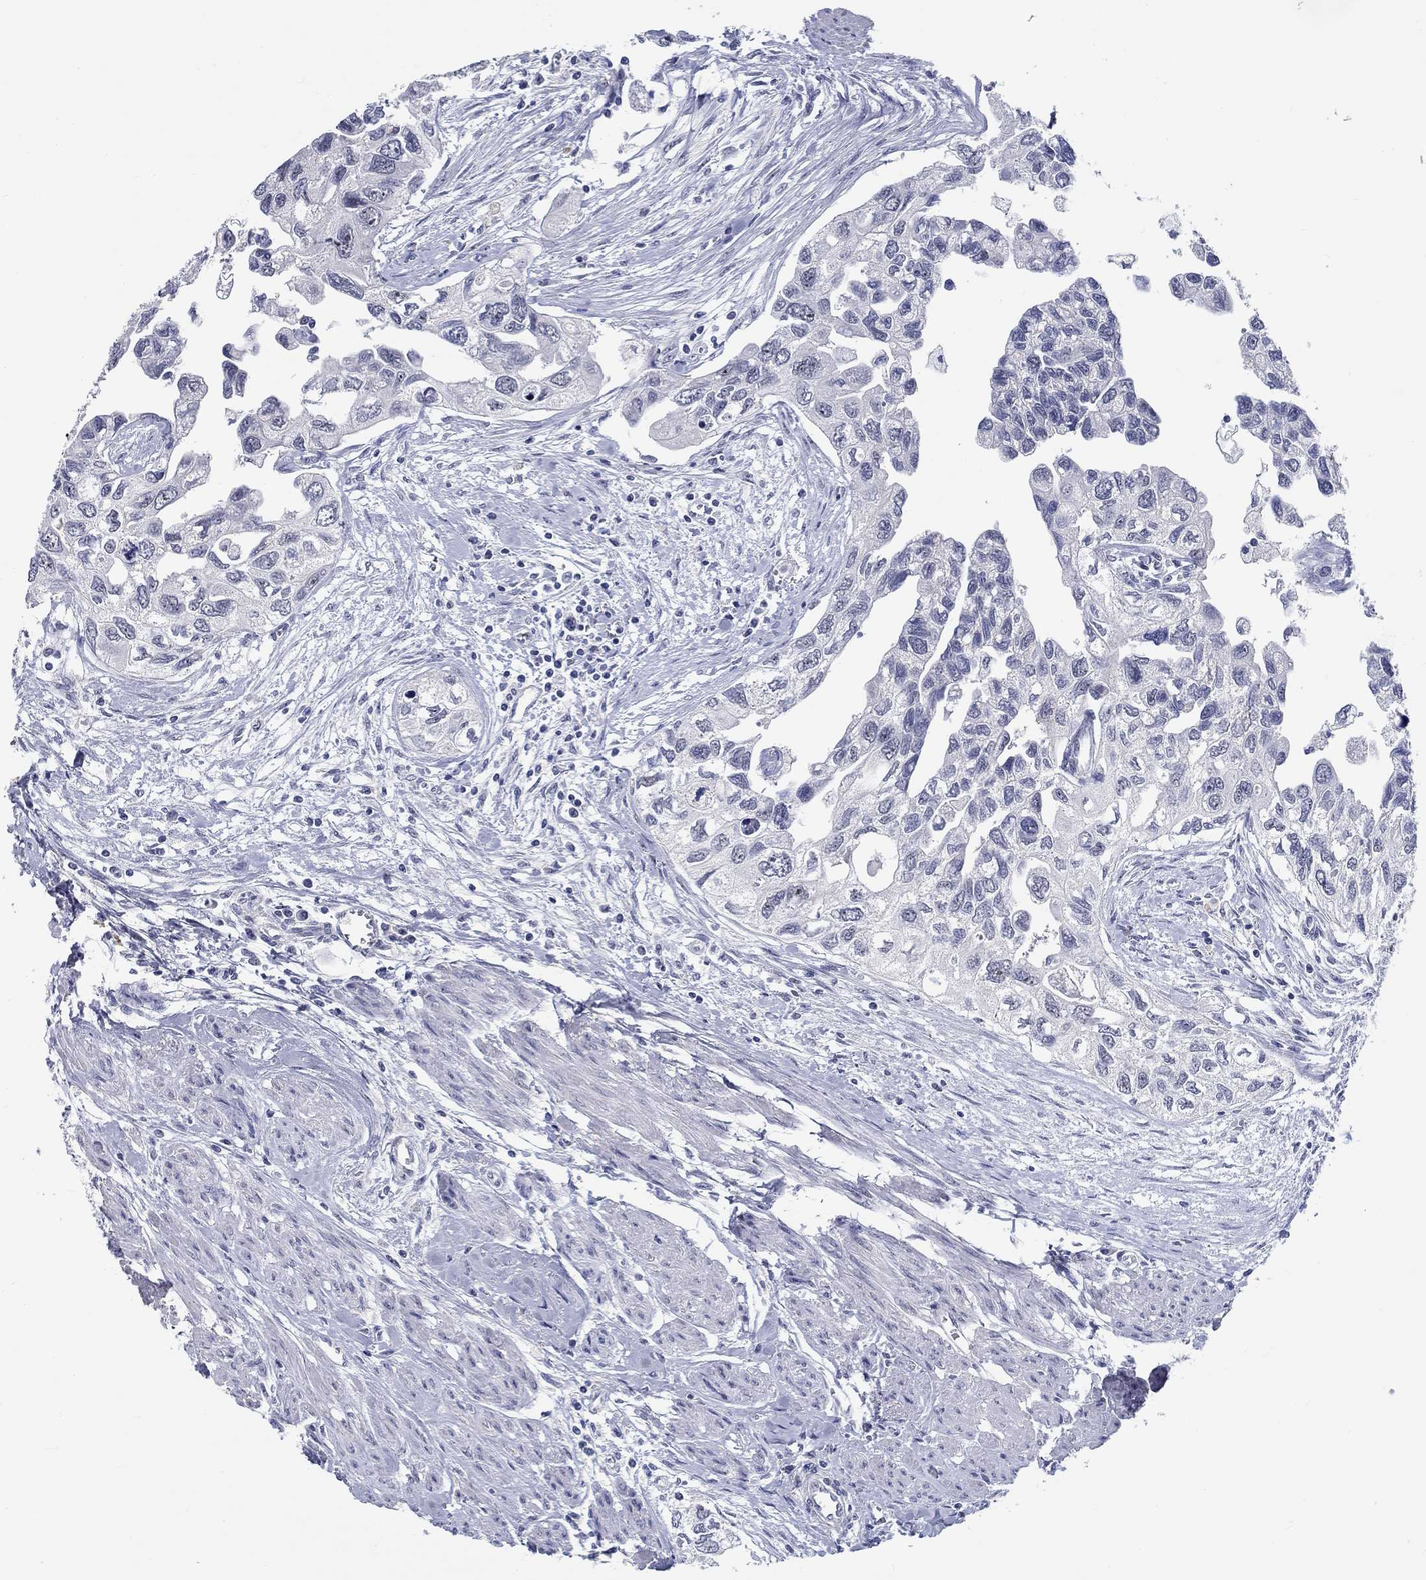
{"staining": {"intensity": "negative", "quantity": "none", "location": "none"}, "tissue": "urothelial cancer", "cell_type": "Tumor cells", "image_type": "cancer", "snomed": [{"axis": "morphology", "description": "Urothelial carcinoma, High grade"}, {"axis": "topography", "description": "Urinary bladder"}], "caption": "A photomicrograph of human urothelial carcinoma (high-grade) is negative for staining in tumor cells.", "gene": "GRIN1", "patient": {"sex": "male", "age": 59}}